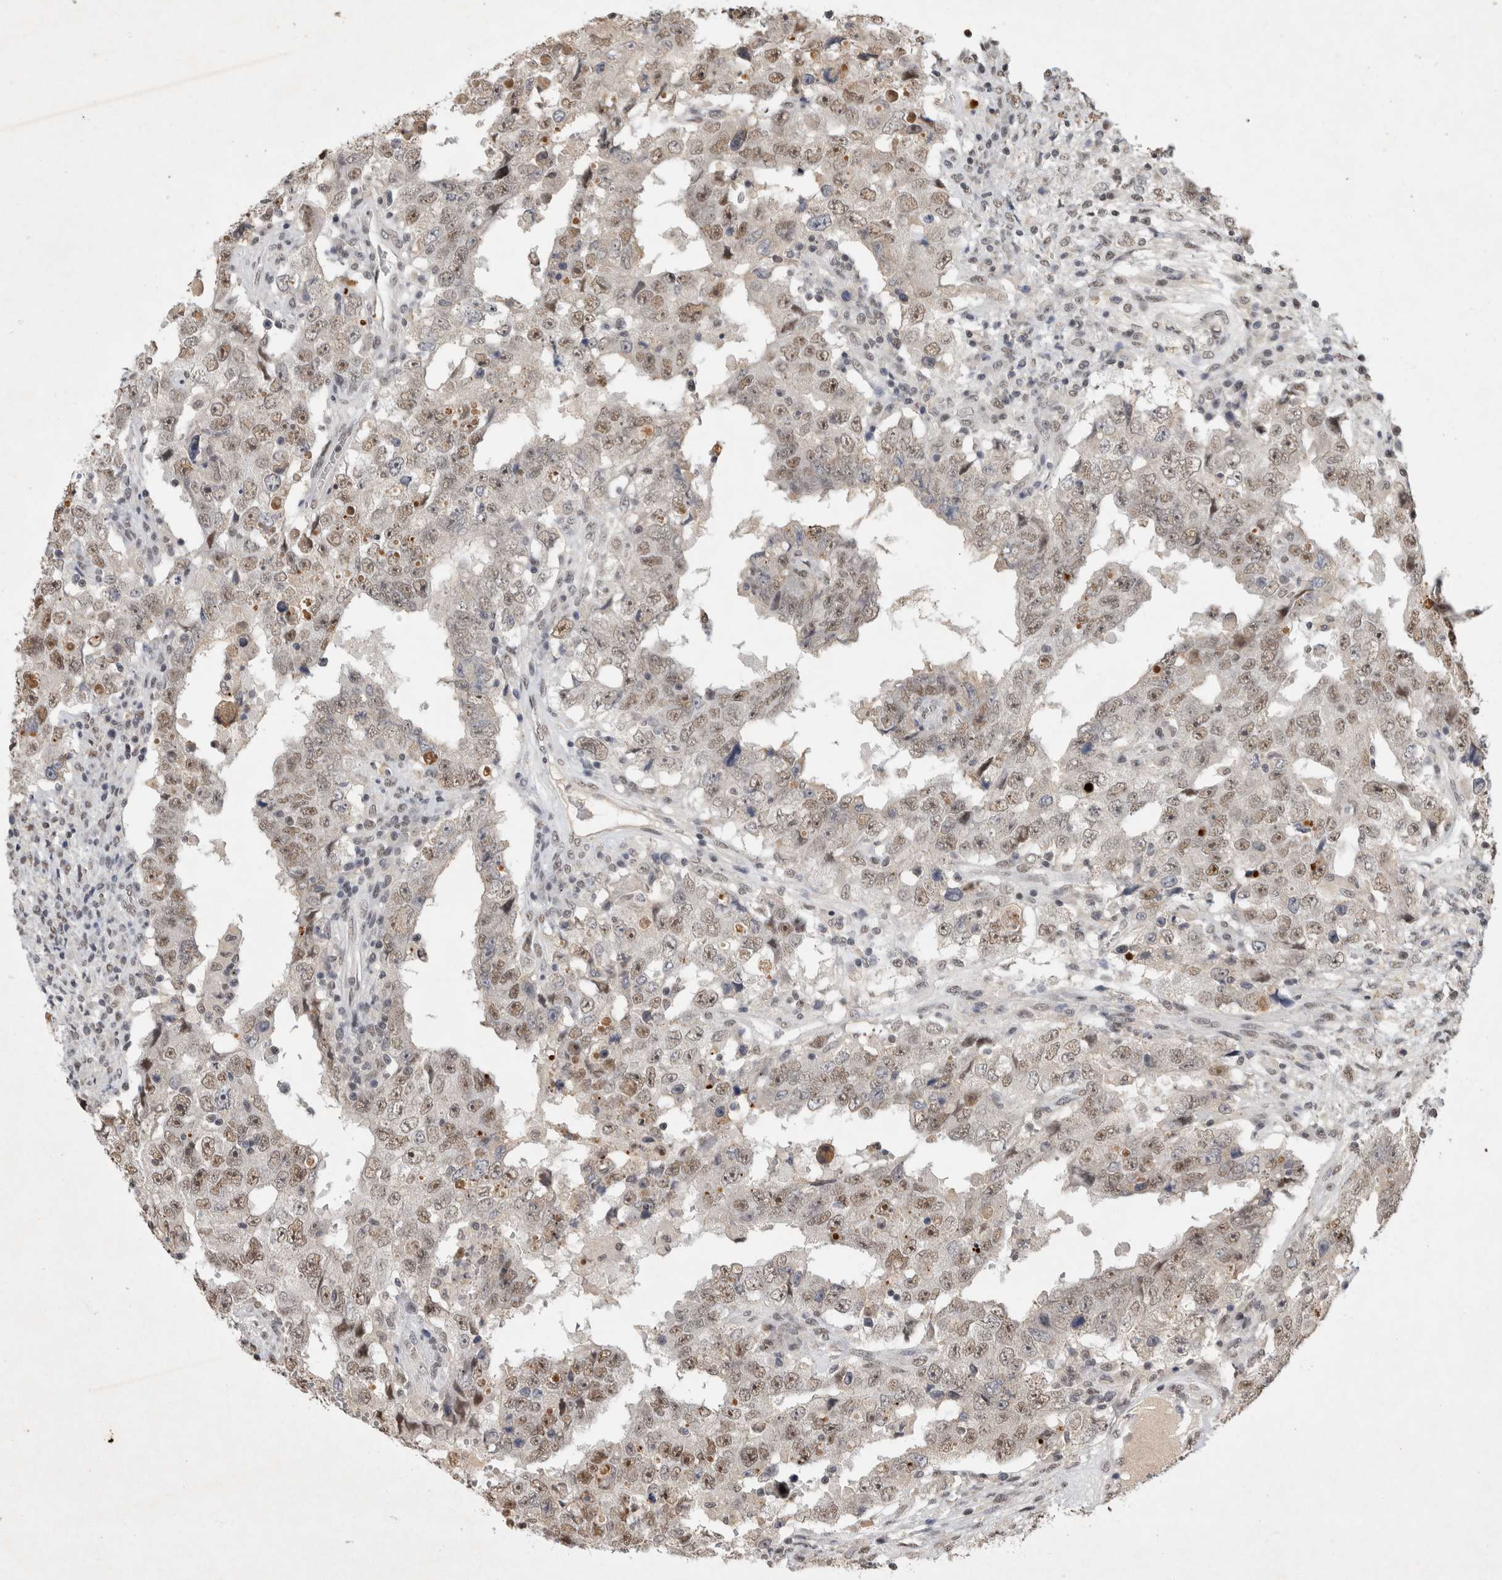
{"staining": {"intensity": "weak", "quantity": ">75%", "location": "nuclear"}, "tissue": "testis cancer", "cell_type": "Tumor cells", "image_type": "cancer", "snomed": [{"axis": "morphology", "description": "Carcinoma, Embryonal, NOS"}, {"axis": "topography", "description": "Testis"}], "caption": "High-magnification brightfield microscopy of testis cancer stained with DAB (3,3'-diaminobenzidine) (brown) and counterstained with hematoxylin (blue). tumor cells exhibit weak nuclear expression is seen in about>75% of cells.", "gene": "XRCC5", "patient": {"sex": "male", "age": 26}}